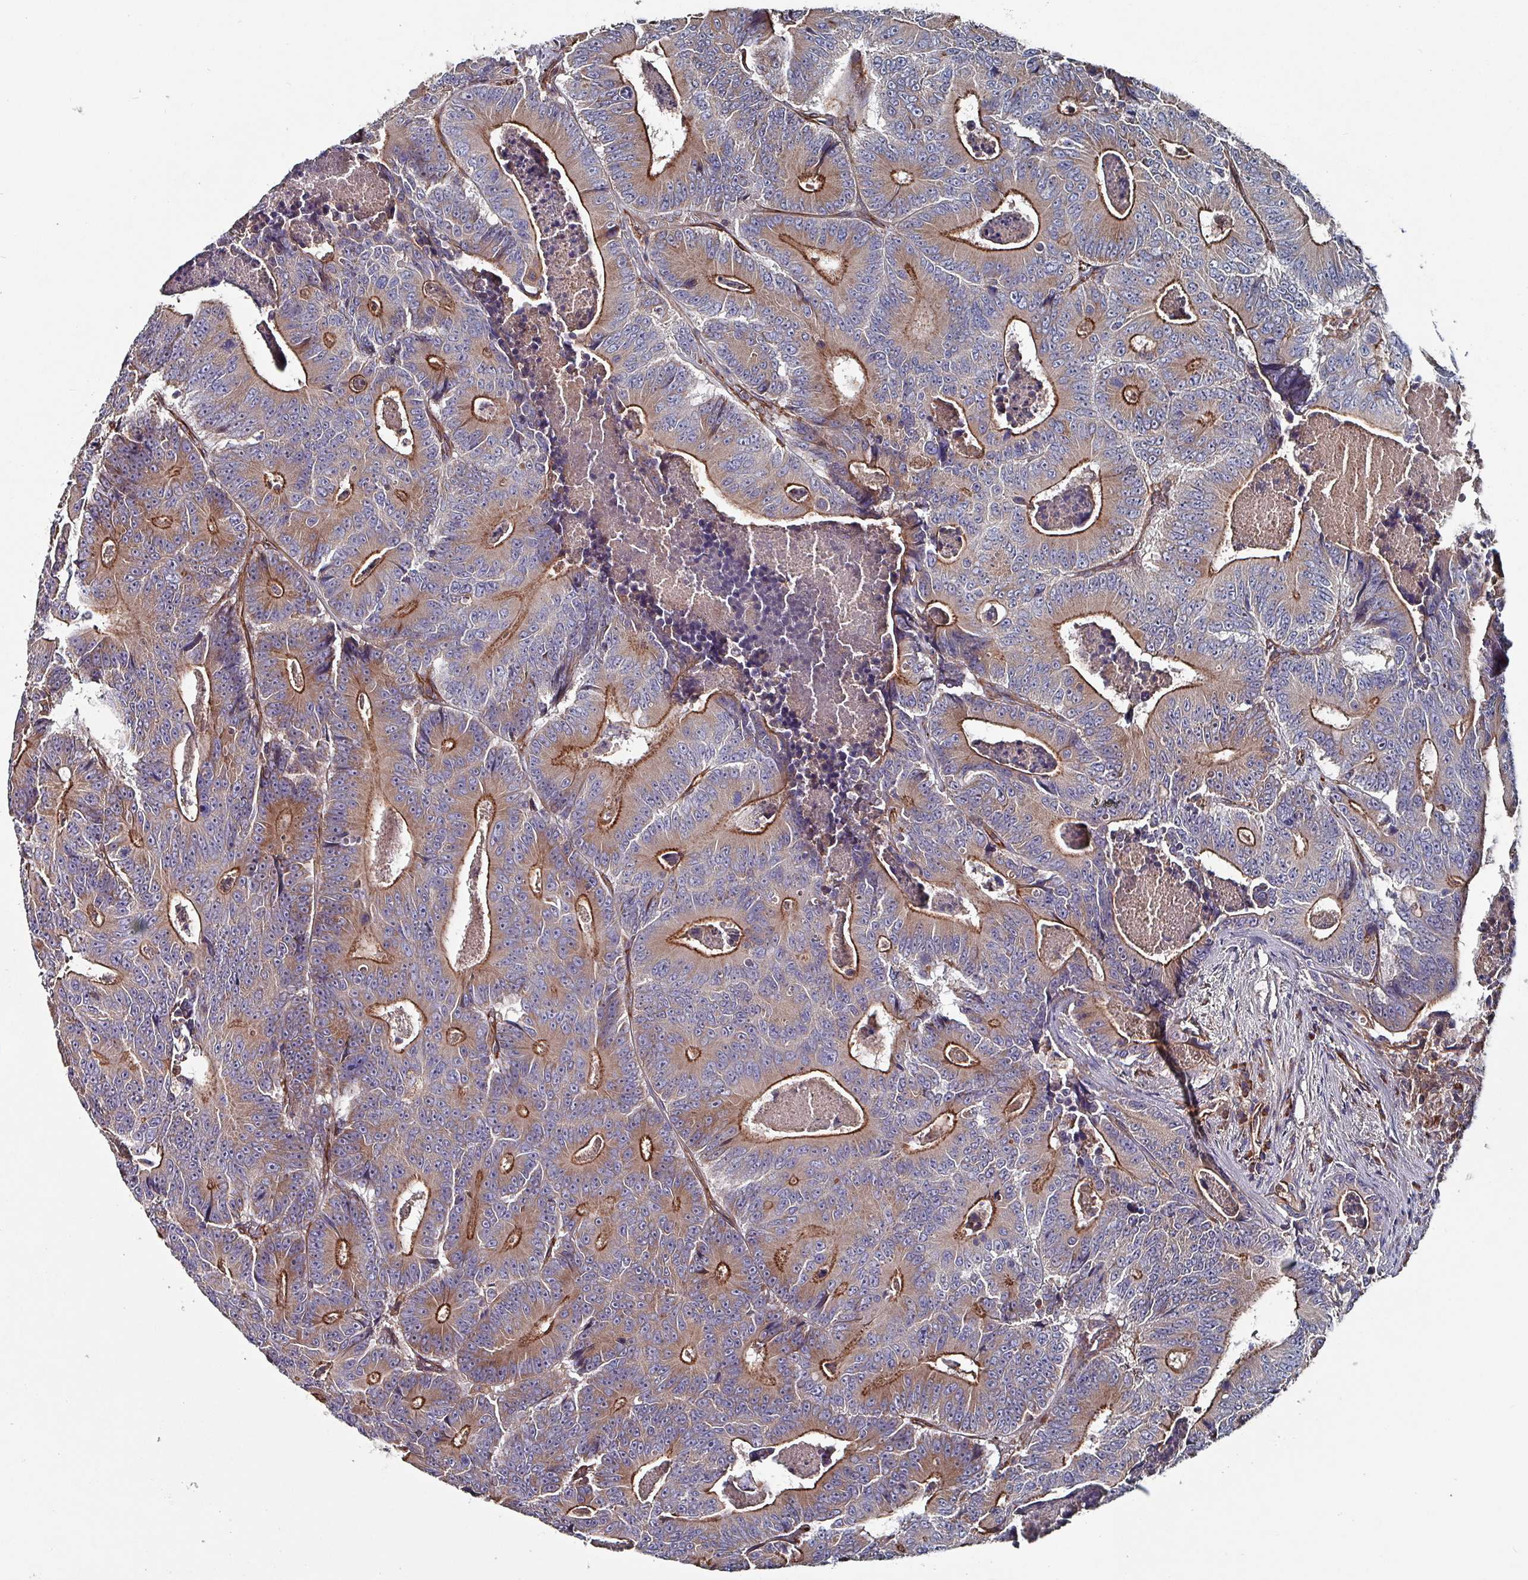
{"staining": {"intensity": "moderate", "quantity": "25%-75%", "location": "cytoplasmic/membranous"}, "tissue": "colorectal cancer", "cell_type": "Tumor cells", "image_type": "cancer", "snomed": [{"axis": "morphology", "description": "Adenocarcinoma, NOS"}, {"axis": "topography", "description": "Colon"}], "caption": "Protein staining of adenocarcinoma (colorectal) tissue exhibits moderate cytoplasmic/membranous positivity in approximately 25%-75% of tumor cells. Using DAB (brown) and hematoxylin (blue) stains, captured at high magnification using brightfield microscopy.", "gene": "ANO10", "patient": {"sex": "male", "age": 83}}